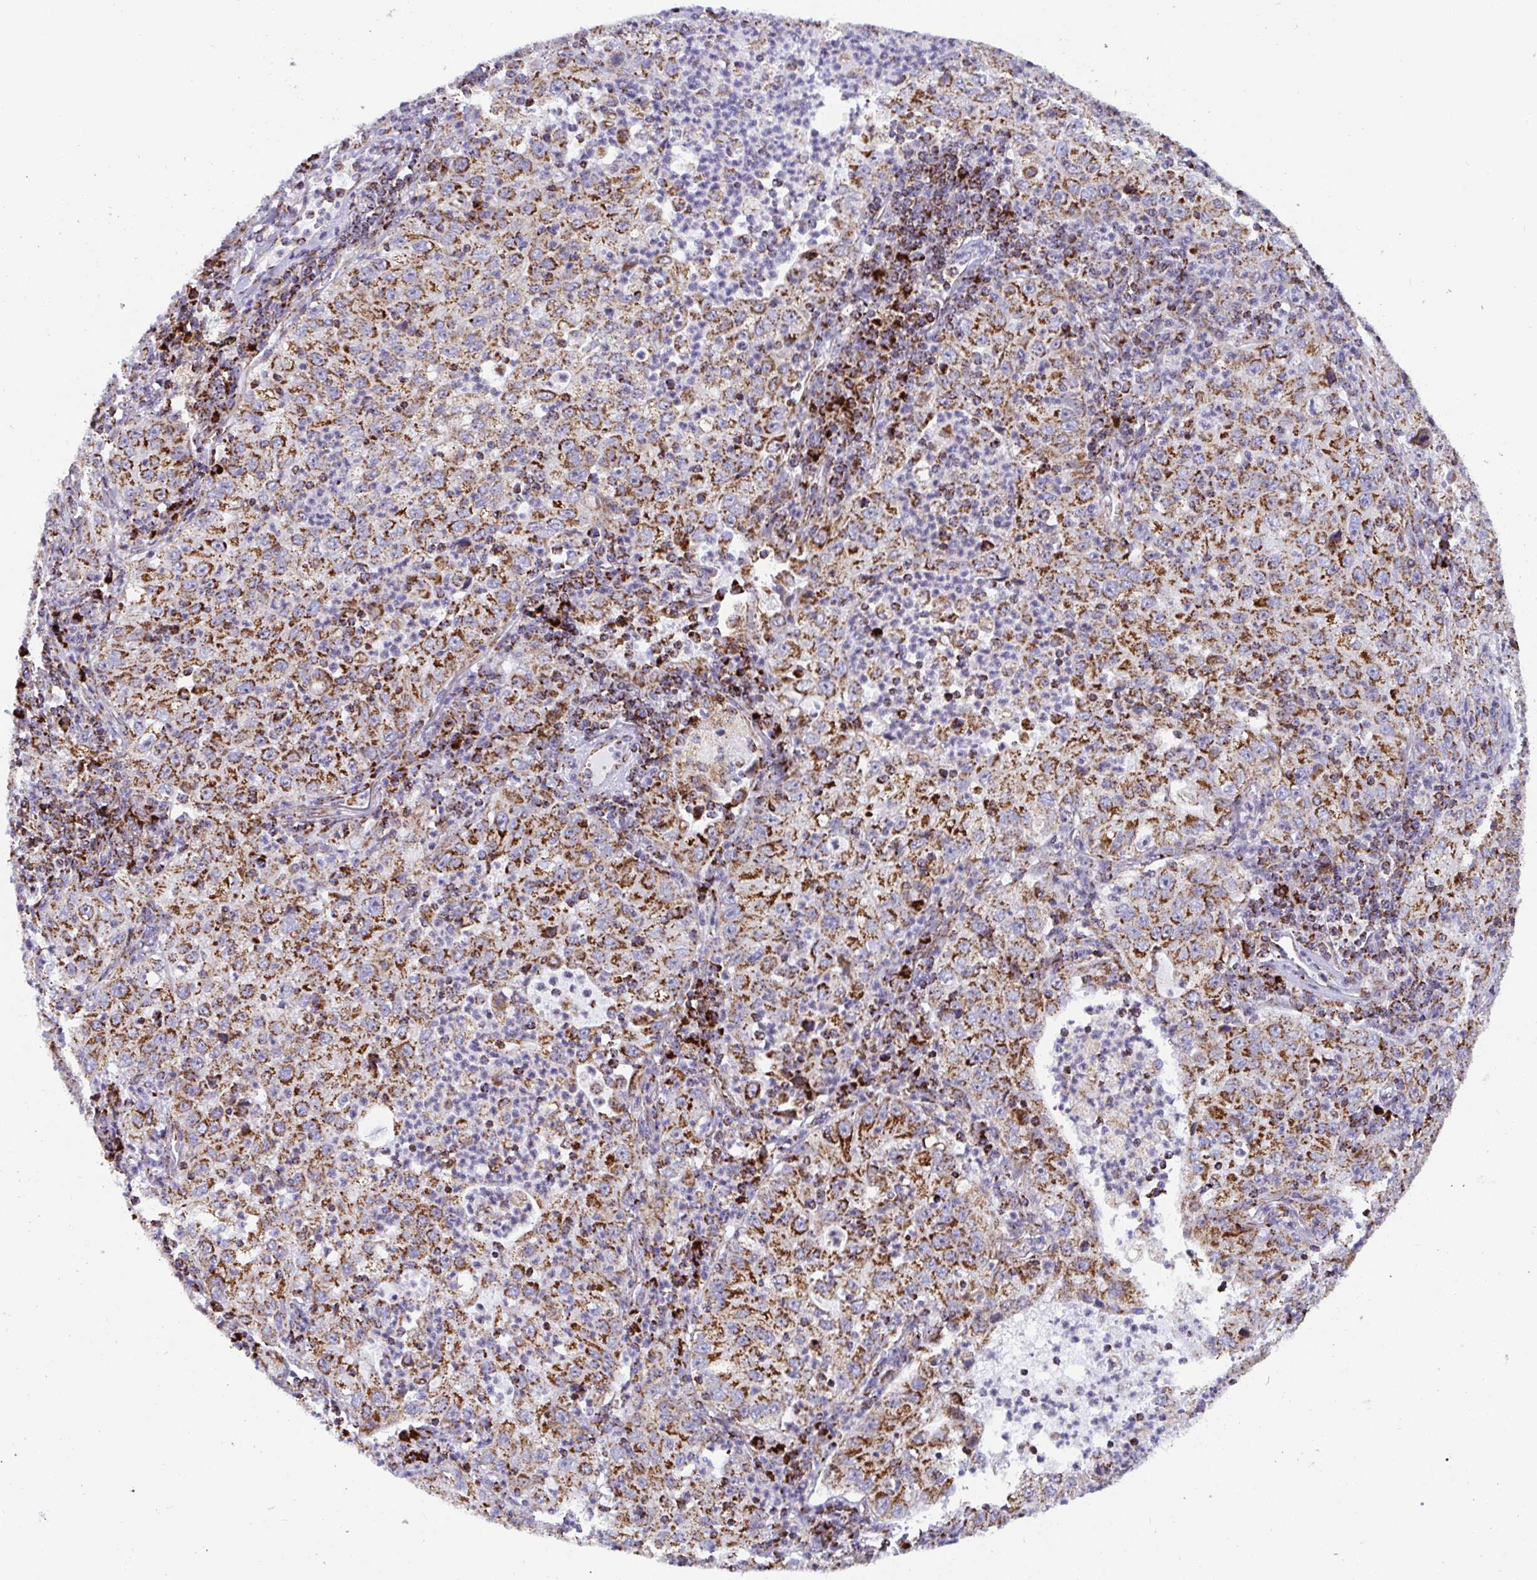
{"staining": {"intensity": "moderate", "quantity": ">75%", "location": "cytoplasmic/membranous"}, "tissue": "lung cancer", "cell_type": "Tumor cells", "image_type": "cancer", "snomed": [{"axis": "morphology", "description": "Squamous cell carcinoma, NOS"}, {"axis": "topography", "description": "Lung"}], "caption": "Protein expression analysis of lung squamous cell carcinoma reveals moderate cytoplasmic/membranous staining in approximately >75% of tumor cells.", "gene": "ATP5MJ", "patient": {"sex": "male", "age": 71}}